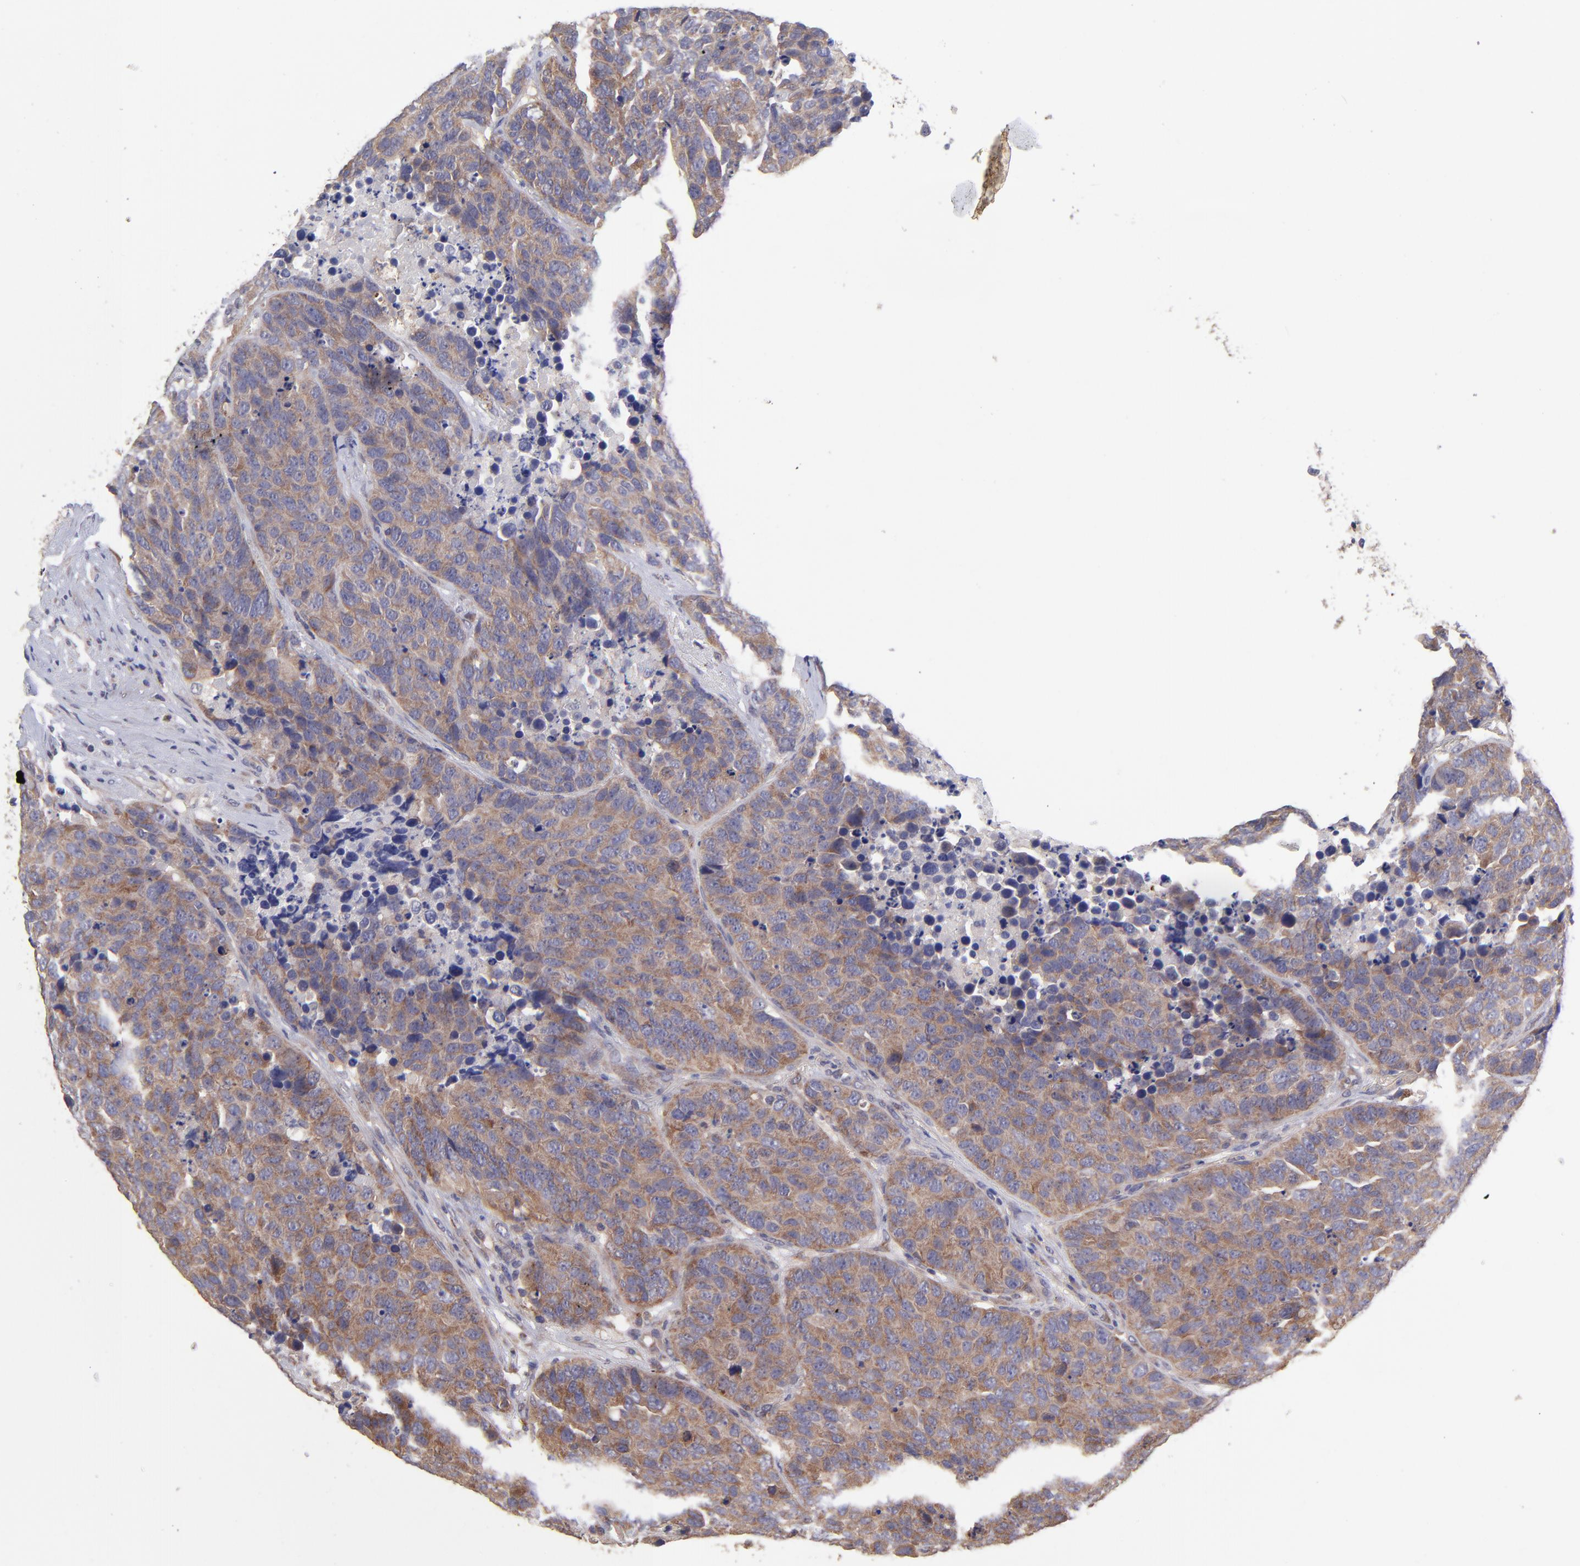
{"staining": {"intensity": "moderate", "quantity": ">75%", "location": "cytoplasmic/membranous"}, "tissue": "carcinoid", "cell_type": "Tumor cells", "image_type": "cancer", "snomed": [{"axis": "morphology", "description": "Carcinoid, malignant, NOS"}, {"axis": "topography", "description": "Lung"}], "caption": "Protein staining shows moderate cytoplasmic/membranous expression in about >75% of tumor cells in carcinoid. Immunohistochemistry stains the protein in brown and the nuclei are stained blue.", "gene": "NSF", "patient": {"sex": "male", "age": 60}}